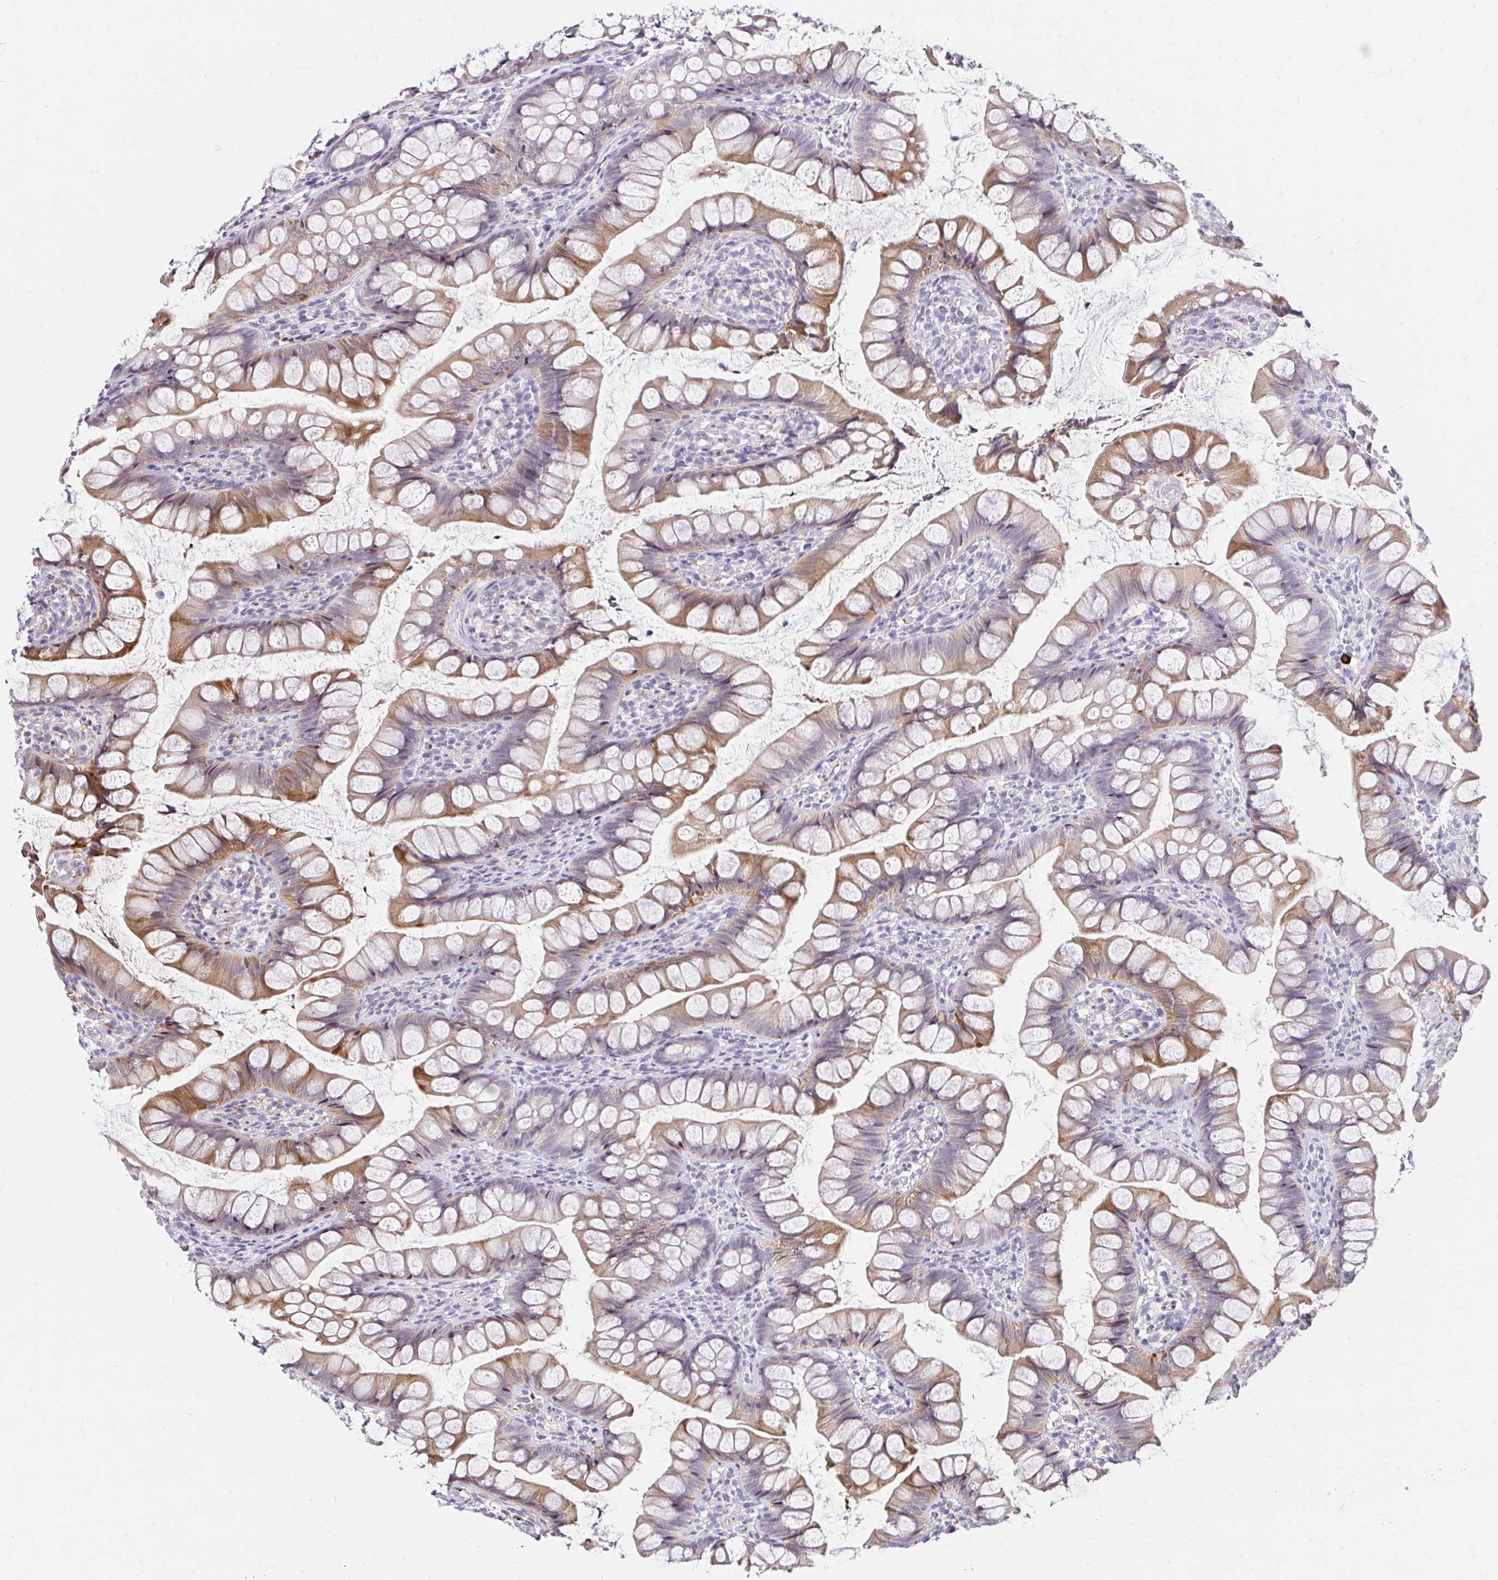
{"staining": {"intensity": "moderate", "quantity": "25%-75%", "location": "cytoplasmic/membranous"}, "tissue": "small intestine", "cell_type": "Glandular cells", "image_type": "normal", "snomed": [{"axis": "morphology", "description": "Normal tissue, NOS"}, {"axis": "topography", "description": "Small intestine"}], "caption": "The immunohistochemical stain shows moderate cytoplasmic/membranous expression in glandular cells of normal small intestine.", "gene": "GUCY1A1", "patient": {"sex": "male", "age": 70}}